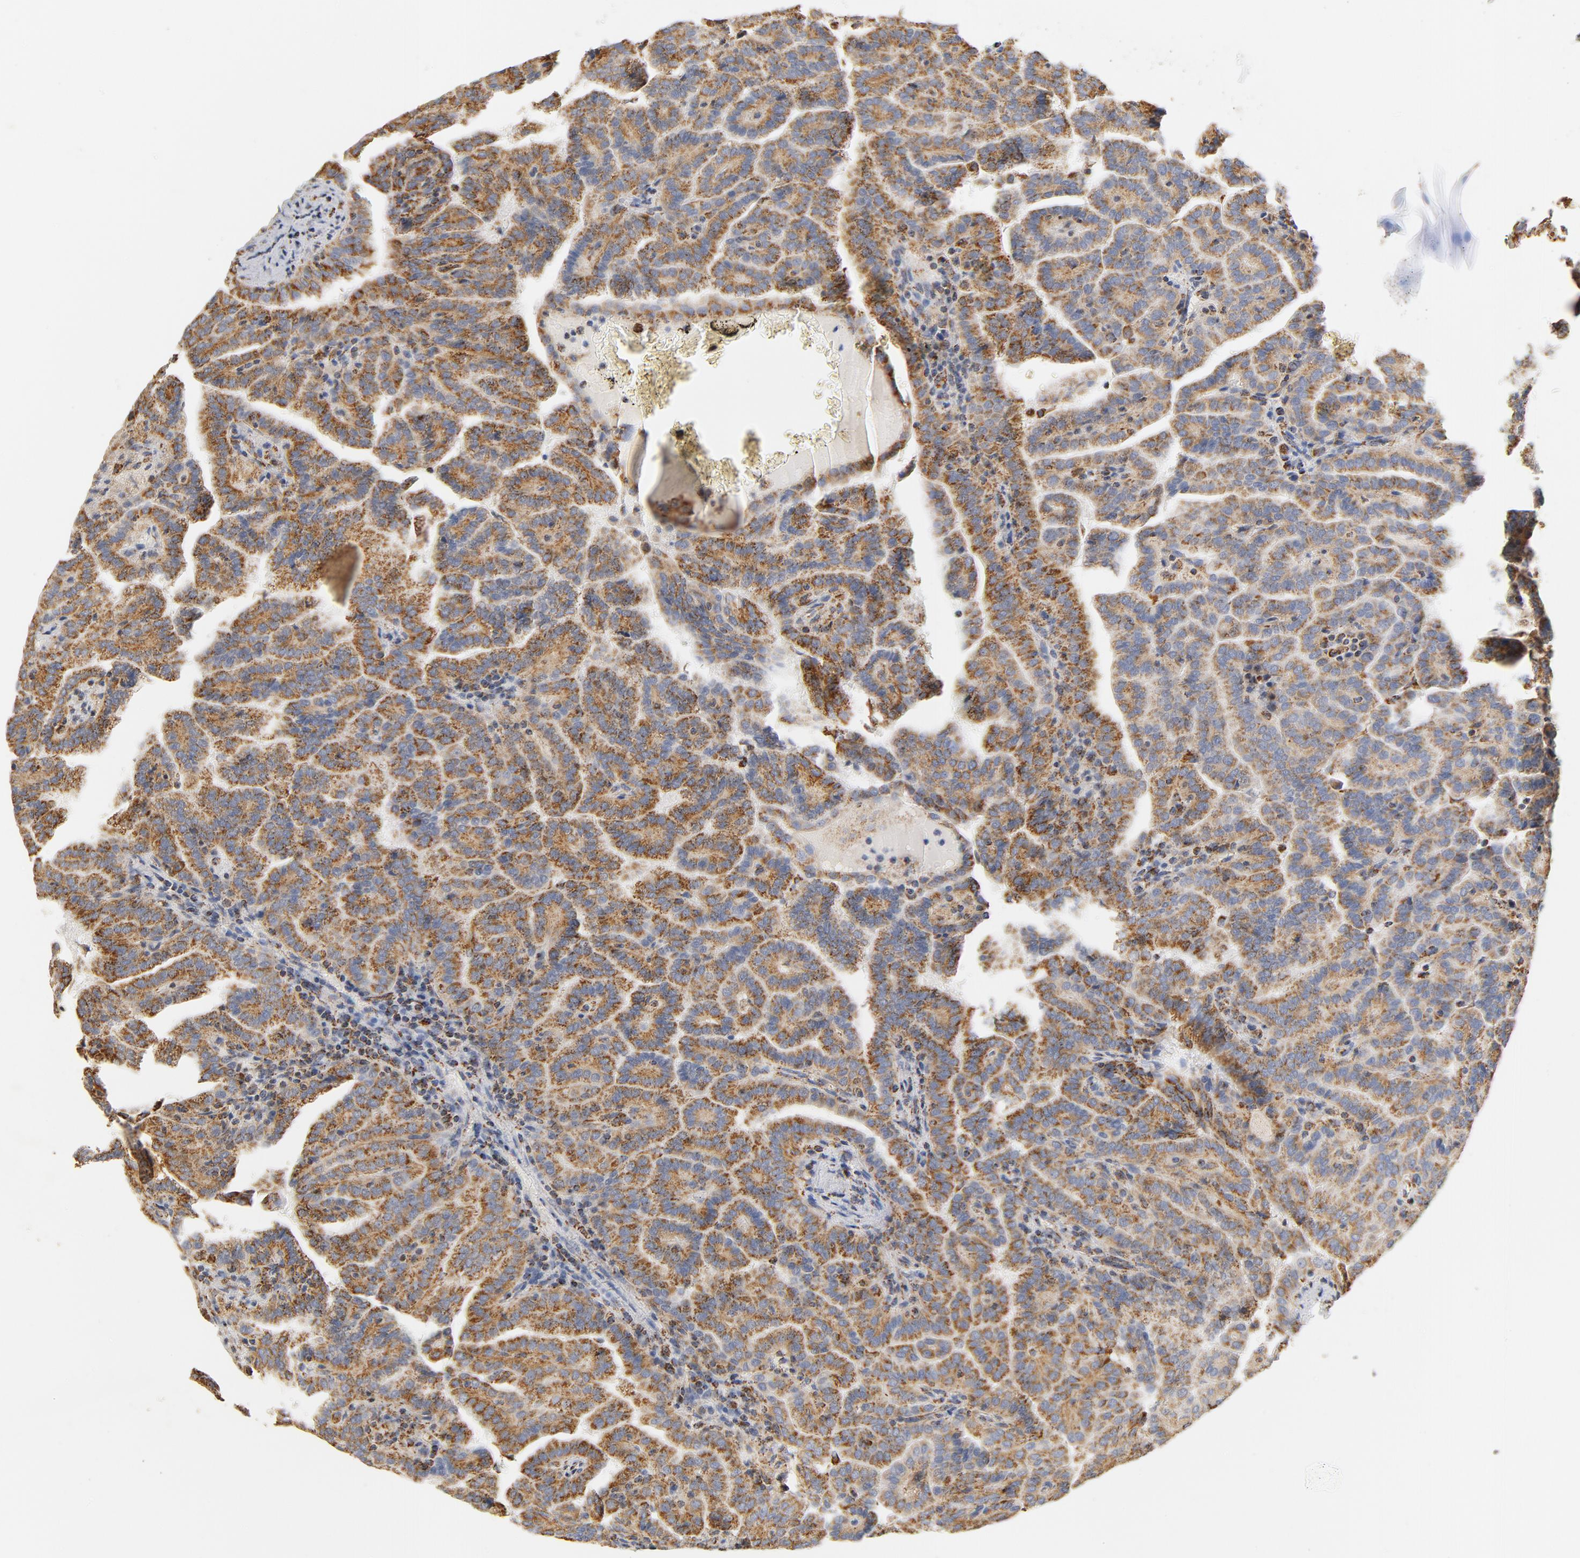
{"staining": {"intensity": "moderate", "quantity": ">75%", "location": "cytoplasmic/membranous"}, "tissue": "renal cancer", "cell_type": "Tumor cells", "image_type": "cancer", "snomed": [{"axis": "morphology", "description": "Adenocarcinoma, NOS"}, {"axis": "topography", "description": "Kidney"}], "caption": "Immunohistochemistry (IHC) (DAB) staining of human renal cancer displays moderate cytoplasmic/membranous protein positivity in about >75% of tumor cells.", "gene": "COX4I1", "patient": {"sex": "male", "age": 61}}